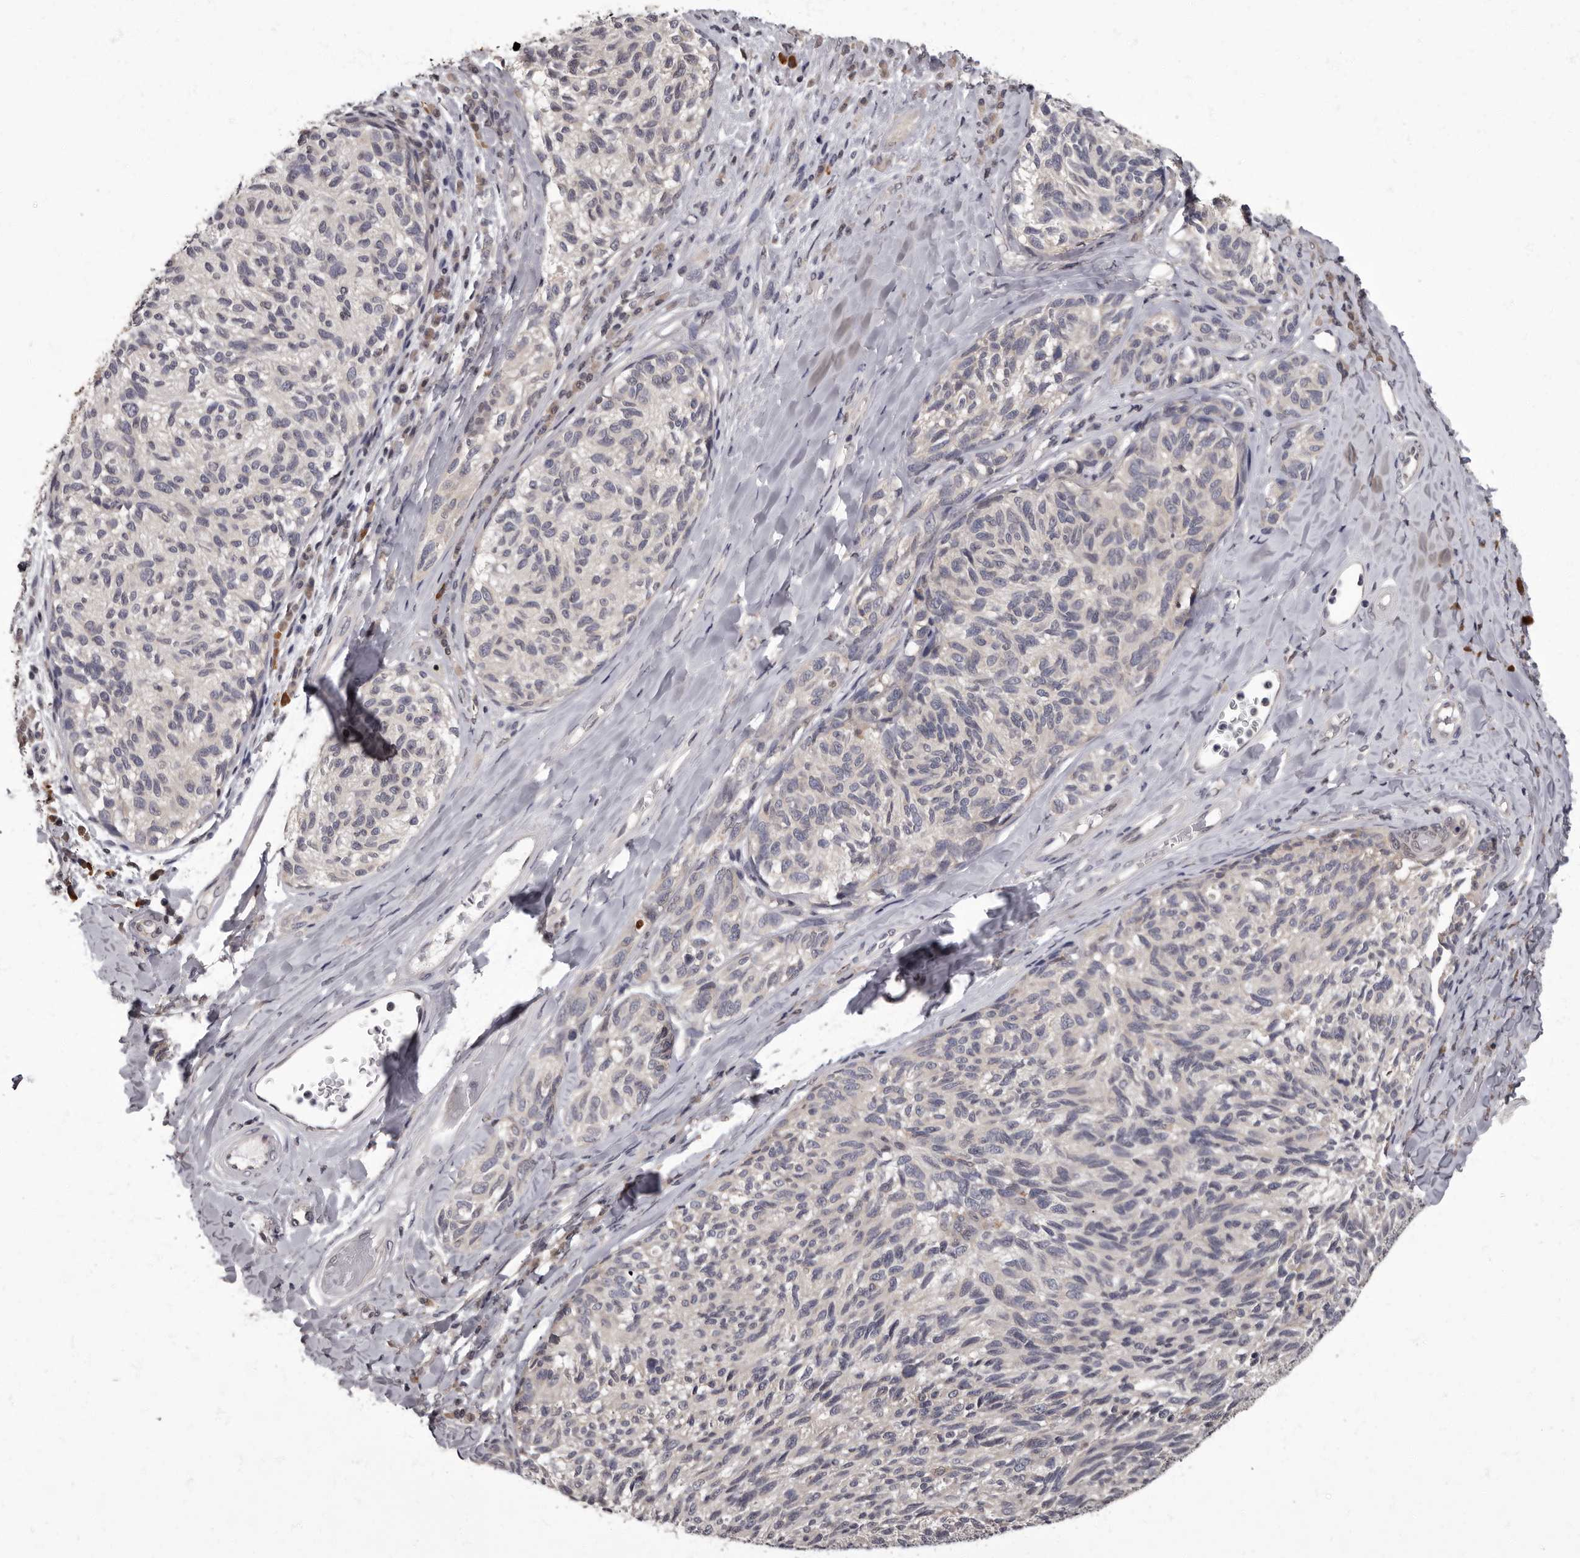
{"staining": {"intensity": "negative", "quantity": "none", "location": "none"}, "tissue": "melanoma", "cell_type": "Tumor cells", "image_type": "cancer", "snomed": [{"axis": "morphology", "description": "Malignant melanoma, NOS"}, {"axis": "topography", "description": "Skin"}], "caption": "An IHC photomicrograph of malignant melanoma is shown. There is no staining in tumor cells of malignant melanoma.", "gene": "C1orf50", "patient": {"sex": "female", "age": 73}}